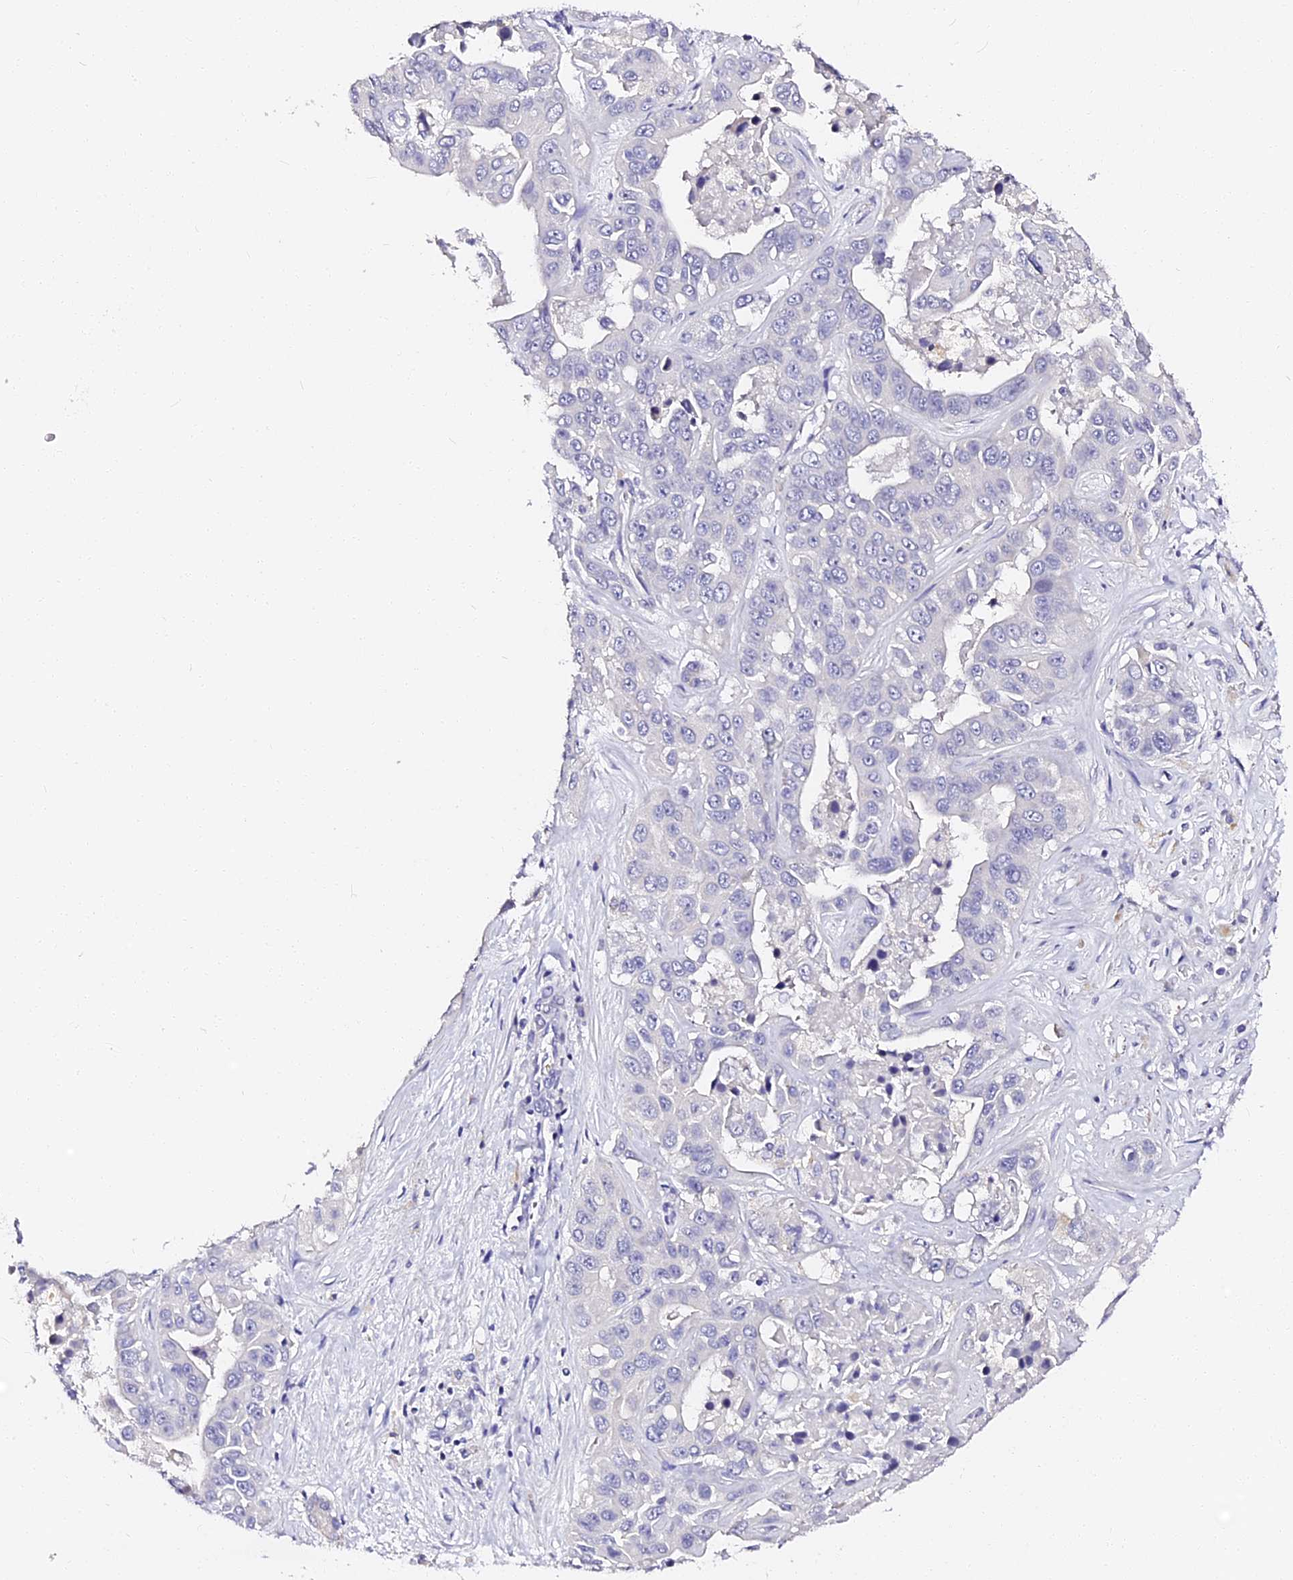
{"staining": {"intensity": "negative", "quantity": "none", "location": "none"}, "tissue": "liver cancer", "cell_type": "Tumor cells", "image_type": "cancer", "snomed": [{"axis": "morphology", "description": "Cholangiocarcinoma"}, {"axis": "topography", "description": "Liver"}], "caption": "Liver cancer (cholangiocarcinoma) was stained to show a protein in brown. There is no significant positivity in tumor cells.", "gene": "VPS33B", "patient": {"sex": "female", "age": 52}}